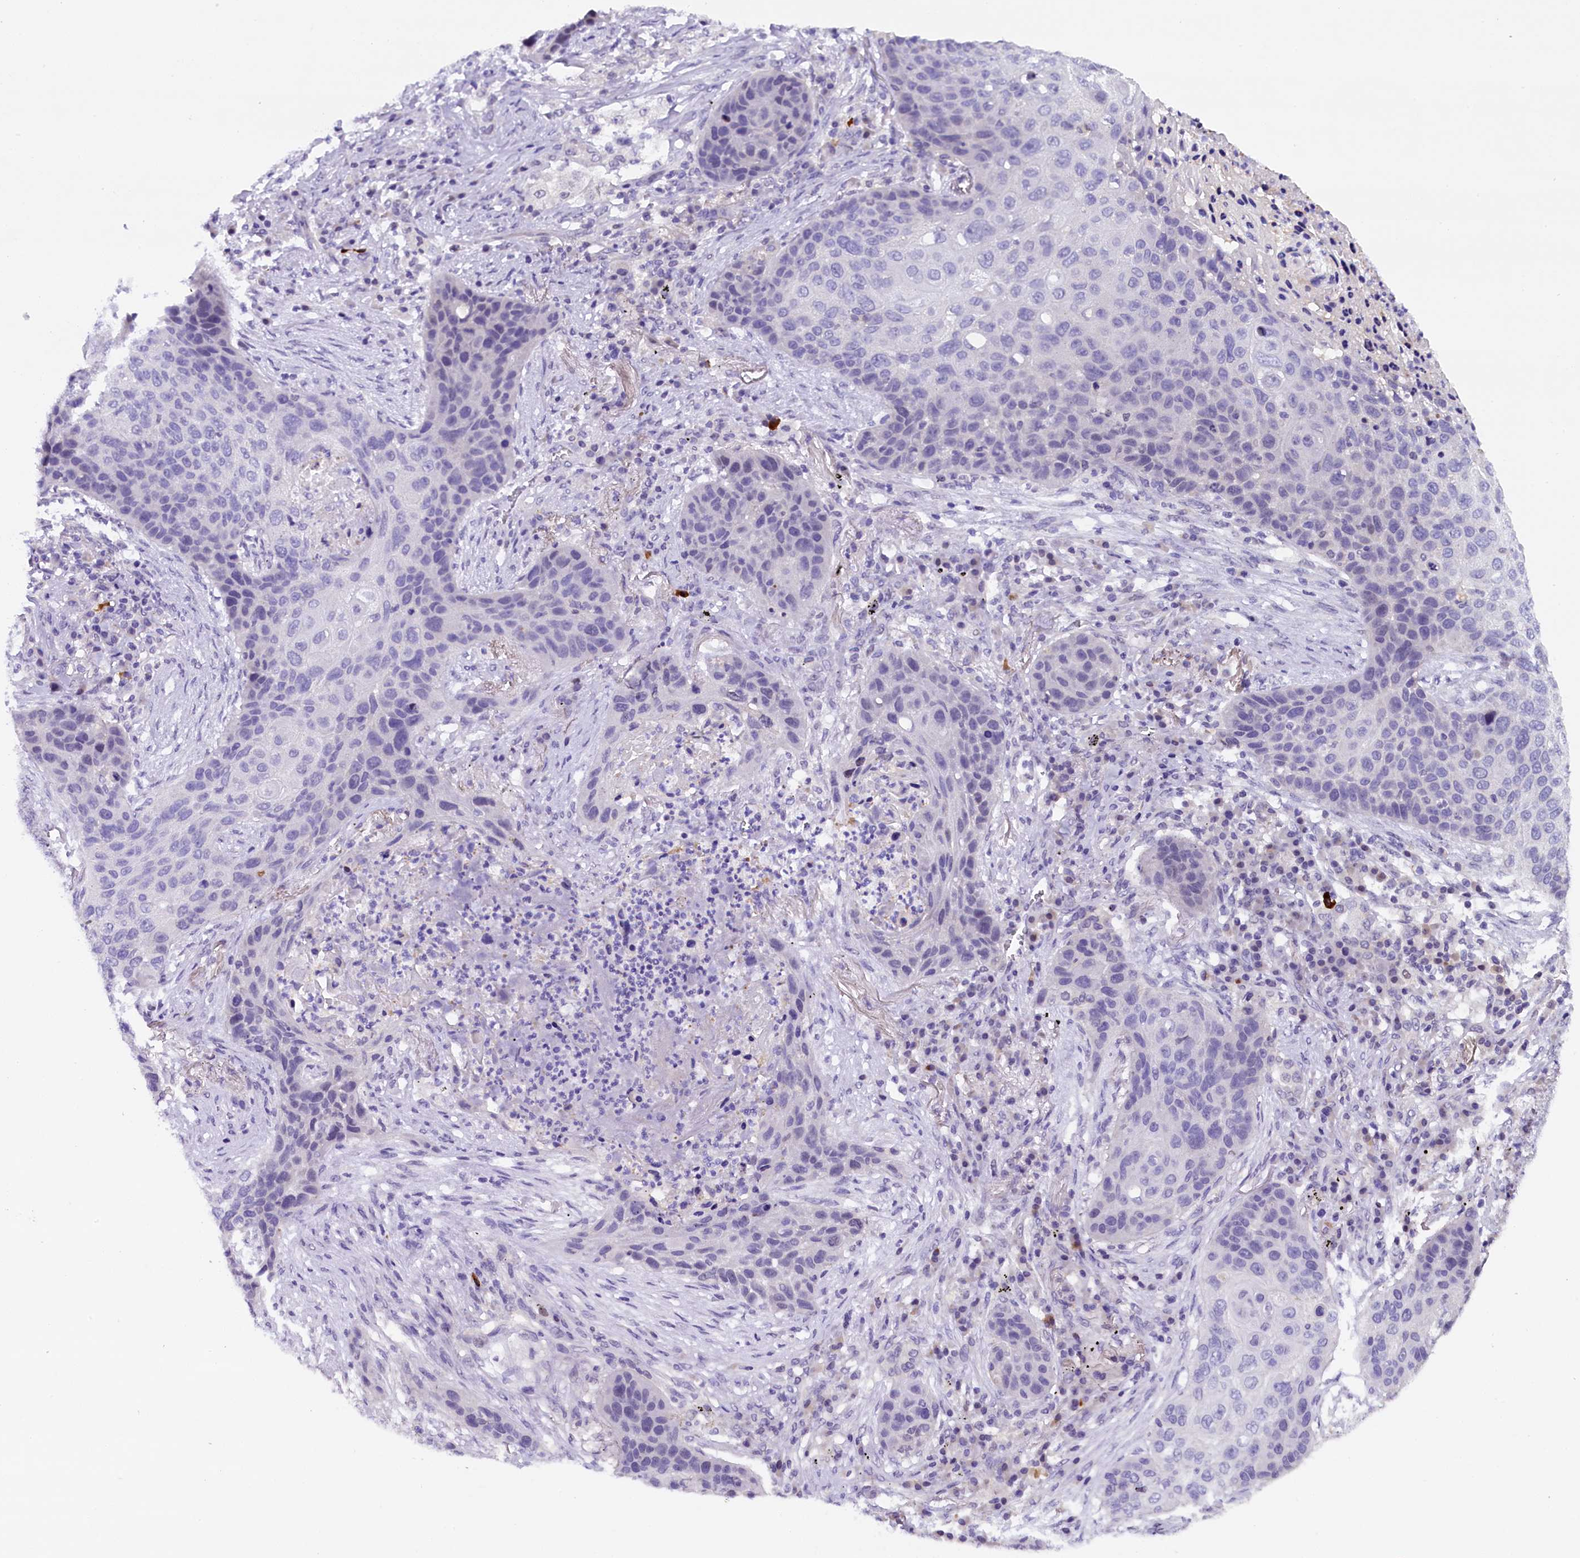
{"staining": {"intensity": "negative", "quantity": "none", "location": "none"}, "tissue": "lung cancer", "cell_type": "Tumor cells", "image_type": "cancer", "snomed": [{"axis": "morphology", "description": "Squamous cell carcinoma, NOS"}, {"axis": "topography", "description": "Lung"}], "caption": "An IHC image of lung cancer is shown. There is no staining in tumor cells of lung cancer. (Brightfield microscopy of DAB (3,3'-diaminobenzidine) immunohistochemistry at high magnification).", "gene": "IQCN", "patient": {"sex": "female", "age": 63}}